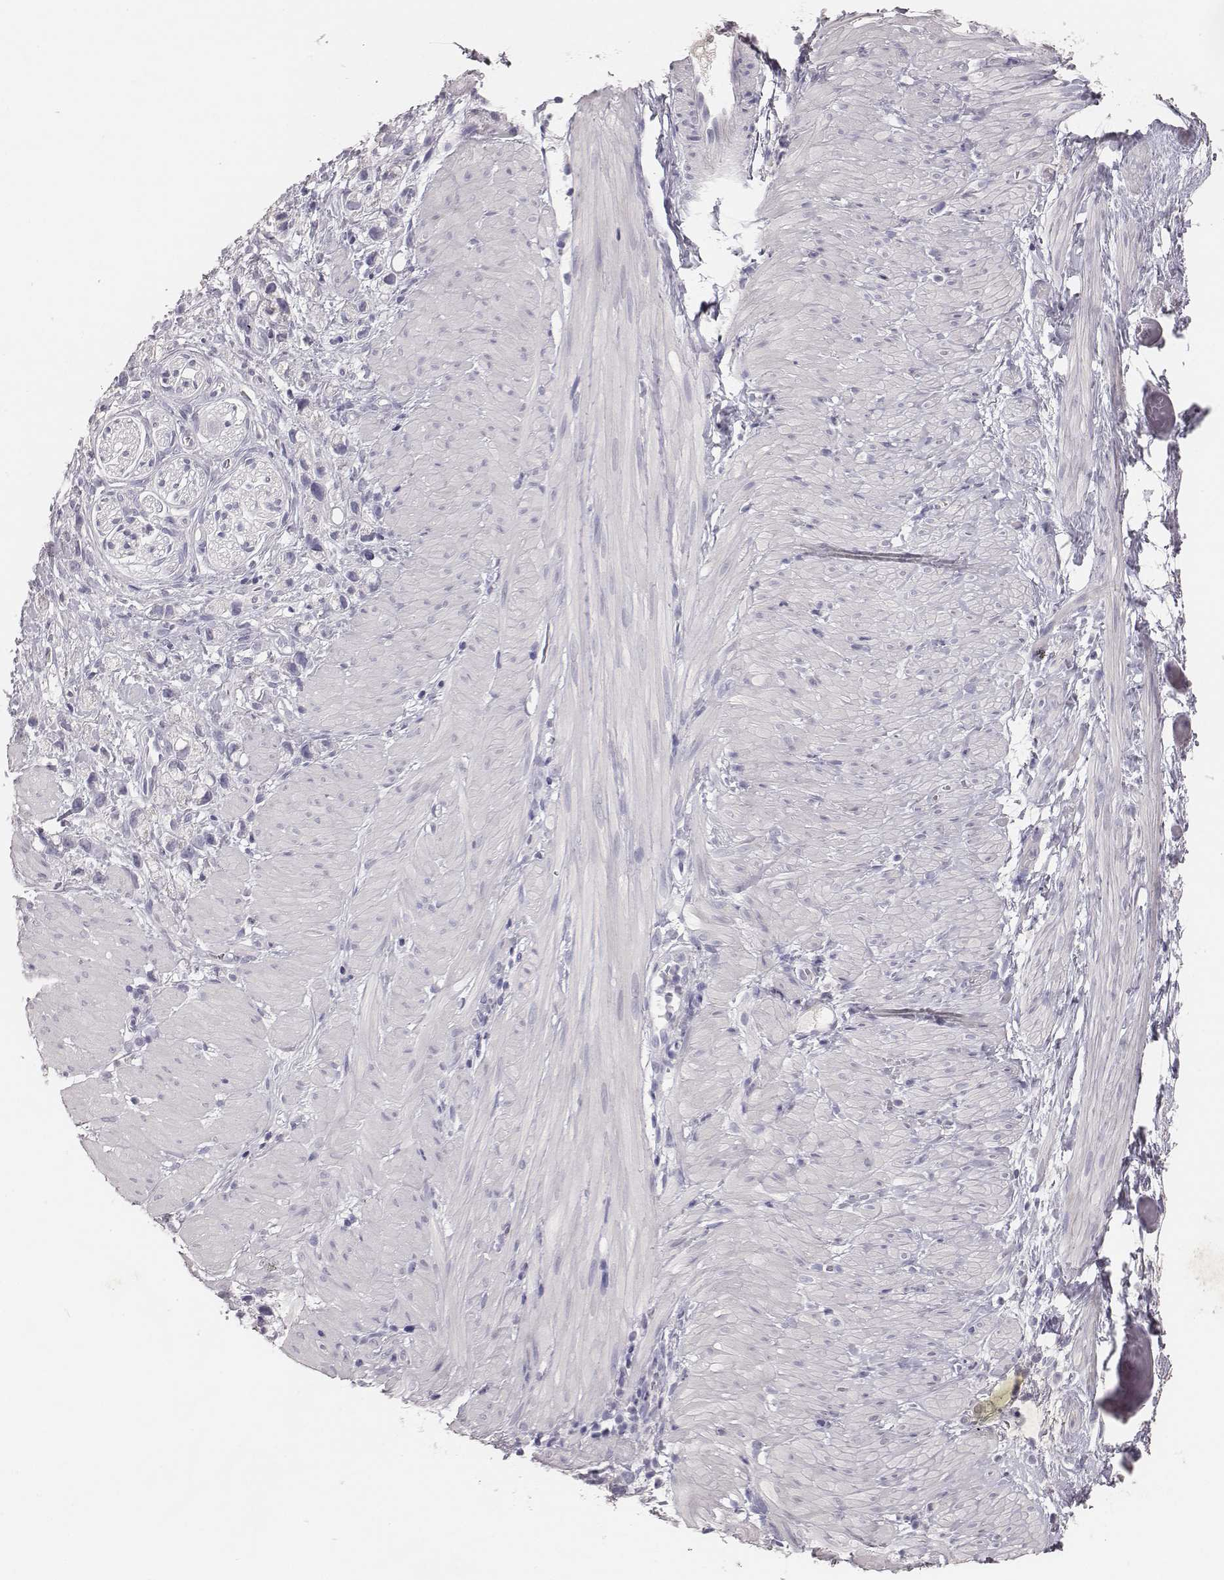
{"staining": {"intensity": "negative", "quantity": "none", "location": "none"}, "tissue": "stomach cancer", "cell_type": "Tumor cells", "image_type": "cancer", "snomed": [{"axis": "morphology", "description": "Adenocarcinoma, NOS"}, {"axis": "topography", "description": "Stomach"}], "caption": "IHC photomicrograph of human adenocarcinoma (stomach) stained for a protein (brown), which reveals no positivity in tumor cells.", "gene": "MYH6", "patient": {"sex": "female", "age": 59}}